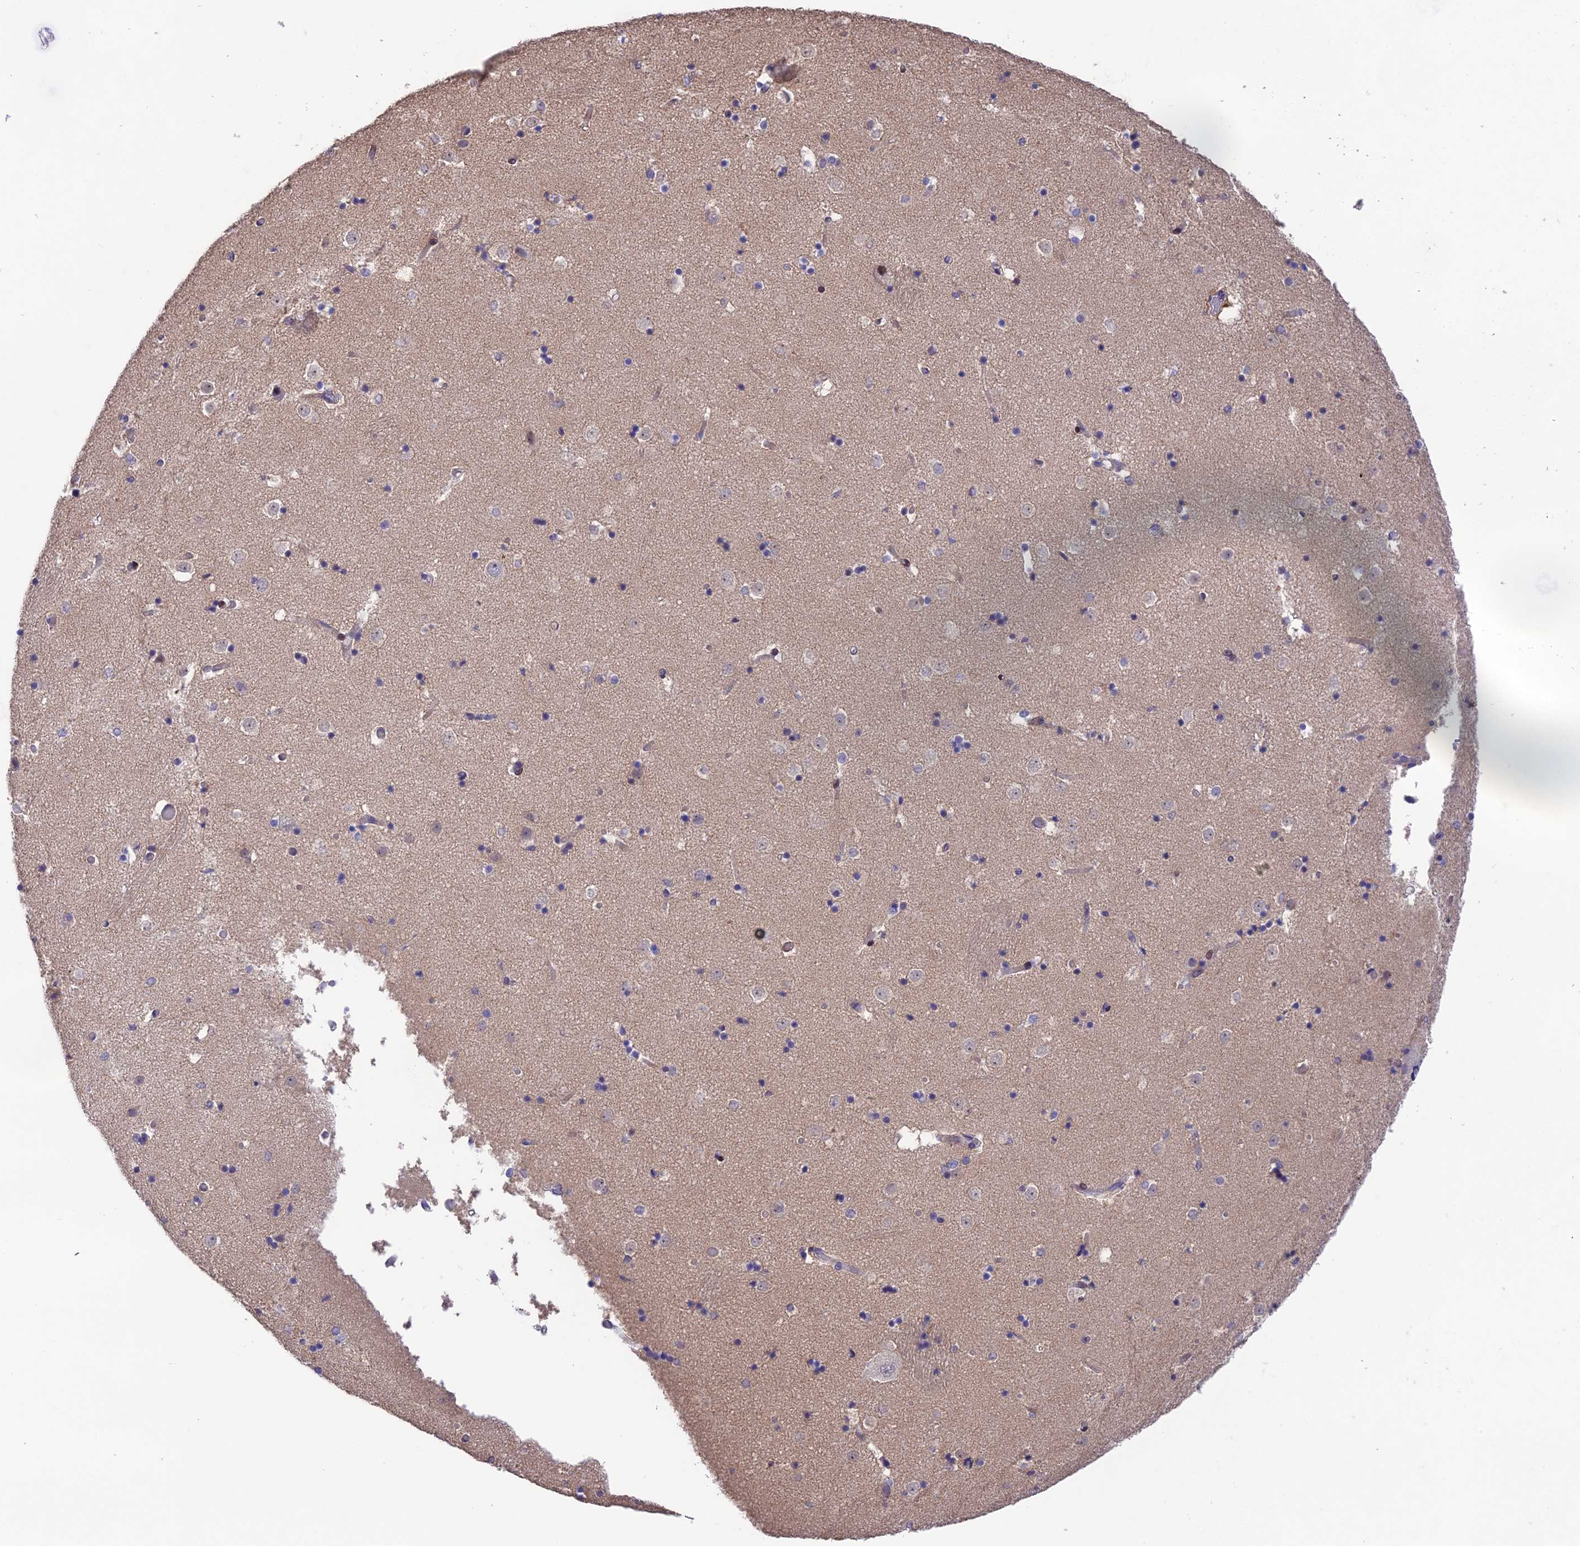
{"staining": {"intensity": "negative", "quantity": "none", "location": "none"}, "tissue": "caudate", "cell_type": "Glial cells", "image_type": "normal", "snomed": [{"axis": "morphology", "description": "Normal tissue, NOS"}, {"axis": "topography", "description": "Lateral ventricle wall"}], "caption": "Immunohistochemistry (IHC) of normal human caudate reveals no staining in glial cells. The staining is performed using DAB brown chromogen with nuclei counter-stained in using hematoxylin.", "gene": "PUS10", "patient": {"sex": "female", "age": 52}}